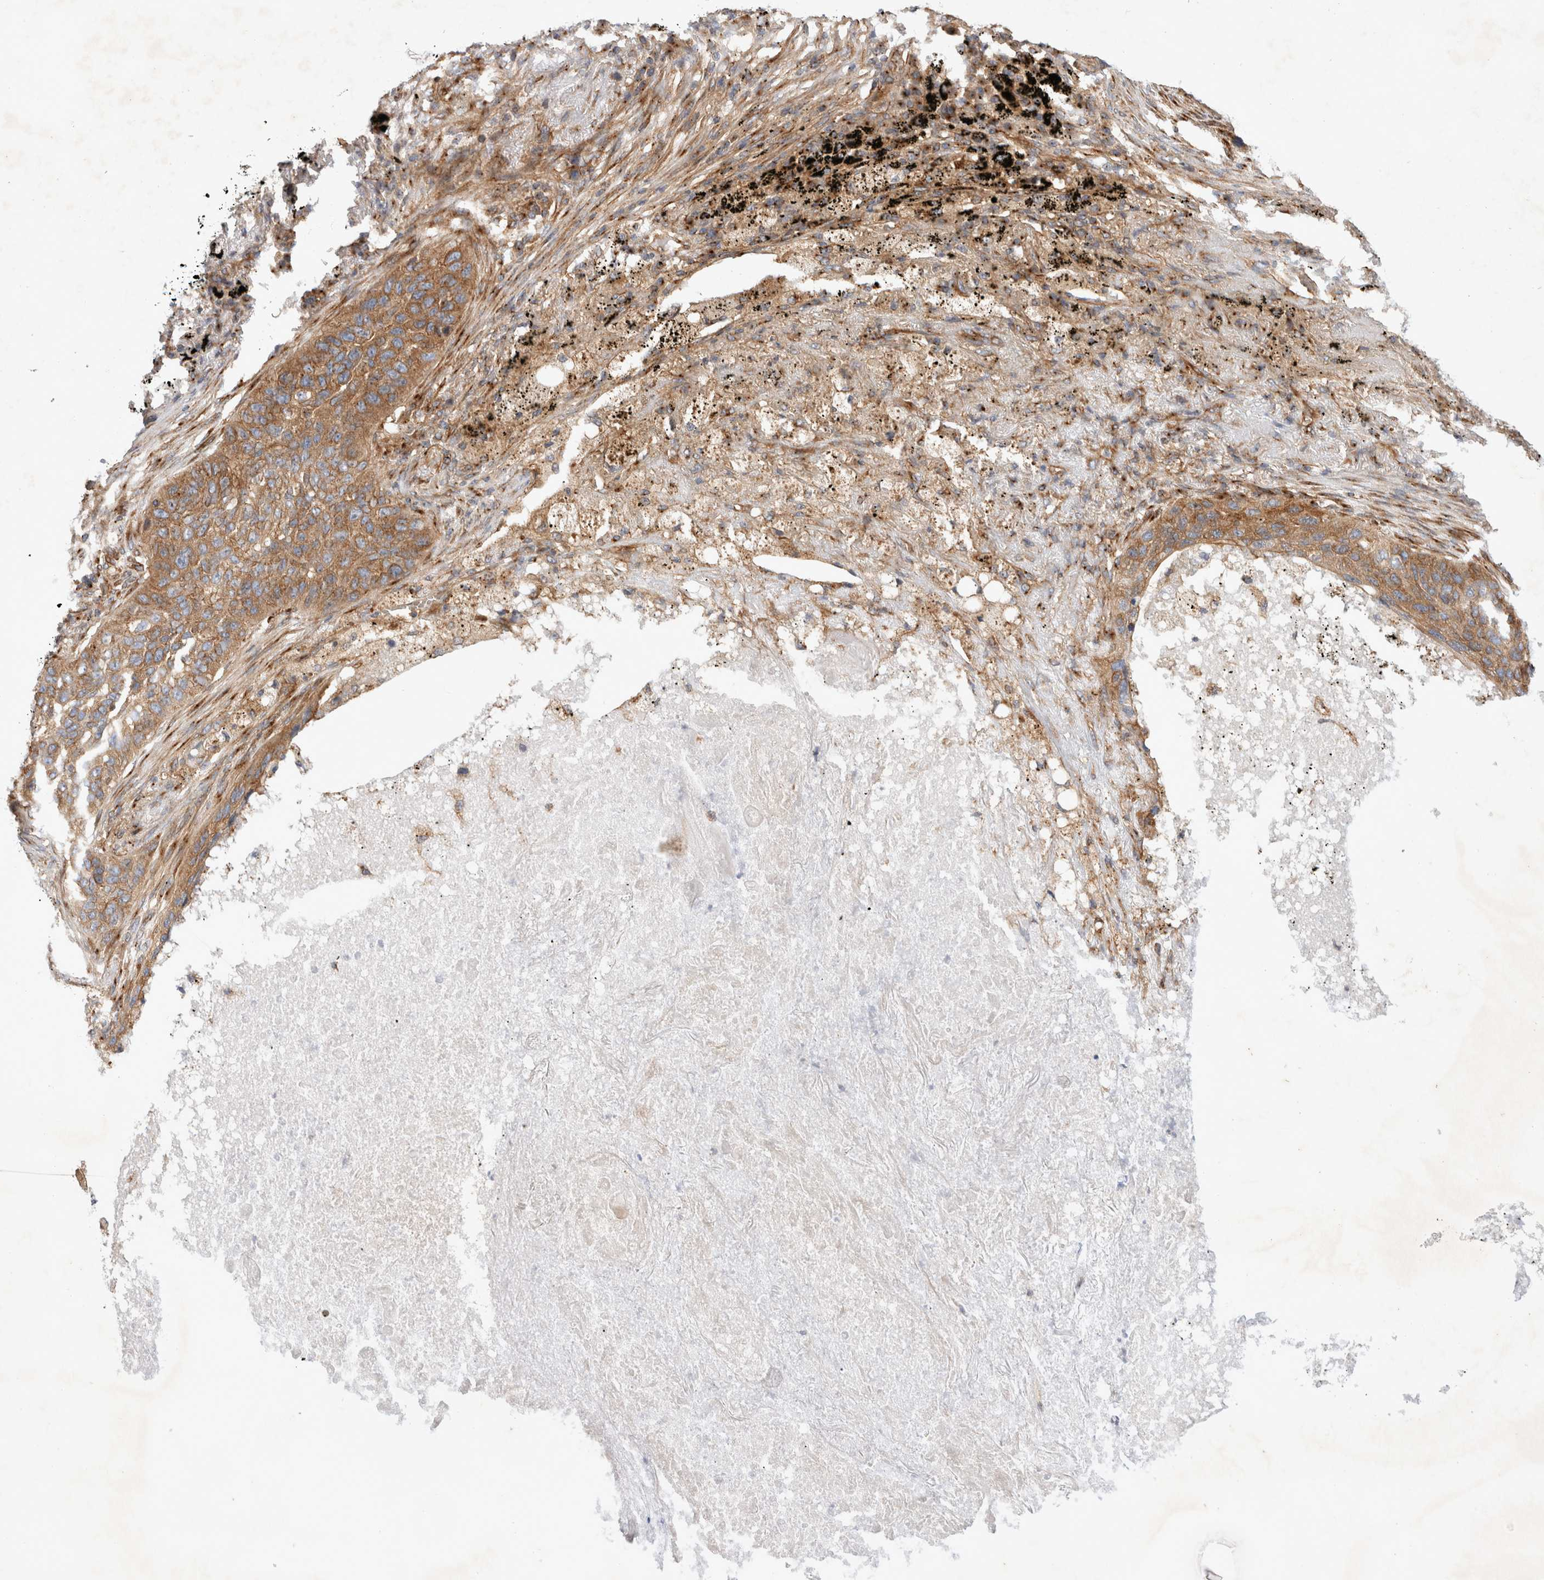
{"staining": {"intensity": "moderate", "quantity": ">75%", "location": "cytoplasmic/membranous"}, "tissue": "lung cancer", "cell_type": "Tumor cells", "image_type": "cancer", "snomed": [{"axis": "morphology", "description": "Squamous cell carcinoma, NOS"}, {"axis": "topography", "description": "Lung"}], "caption": "There is medium levels of moderate cytoplasmic/membranous positivity in tumor cells of squamous cell carcinoma (lung), as demonstrated by immunohistochemical staining (brown color).", "gene": "GPR150", "patient": {"sex": "female", "age": 63}}